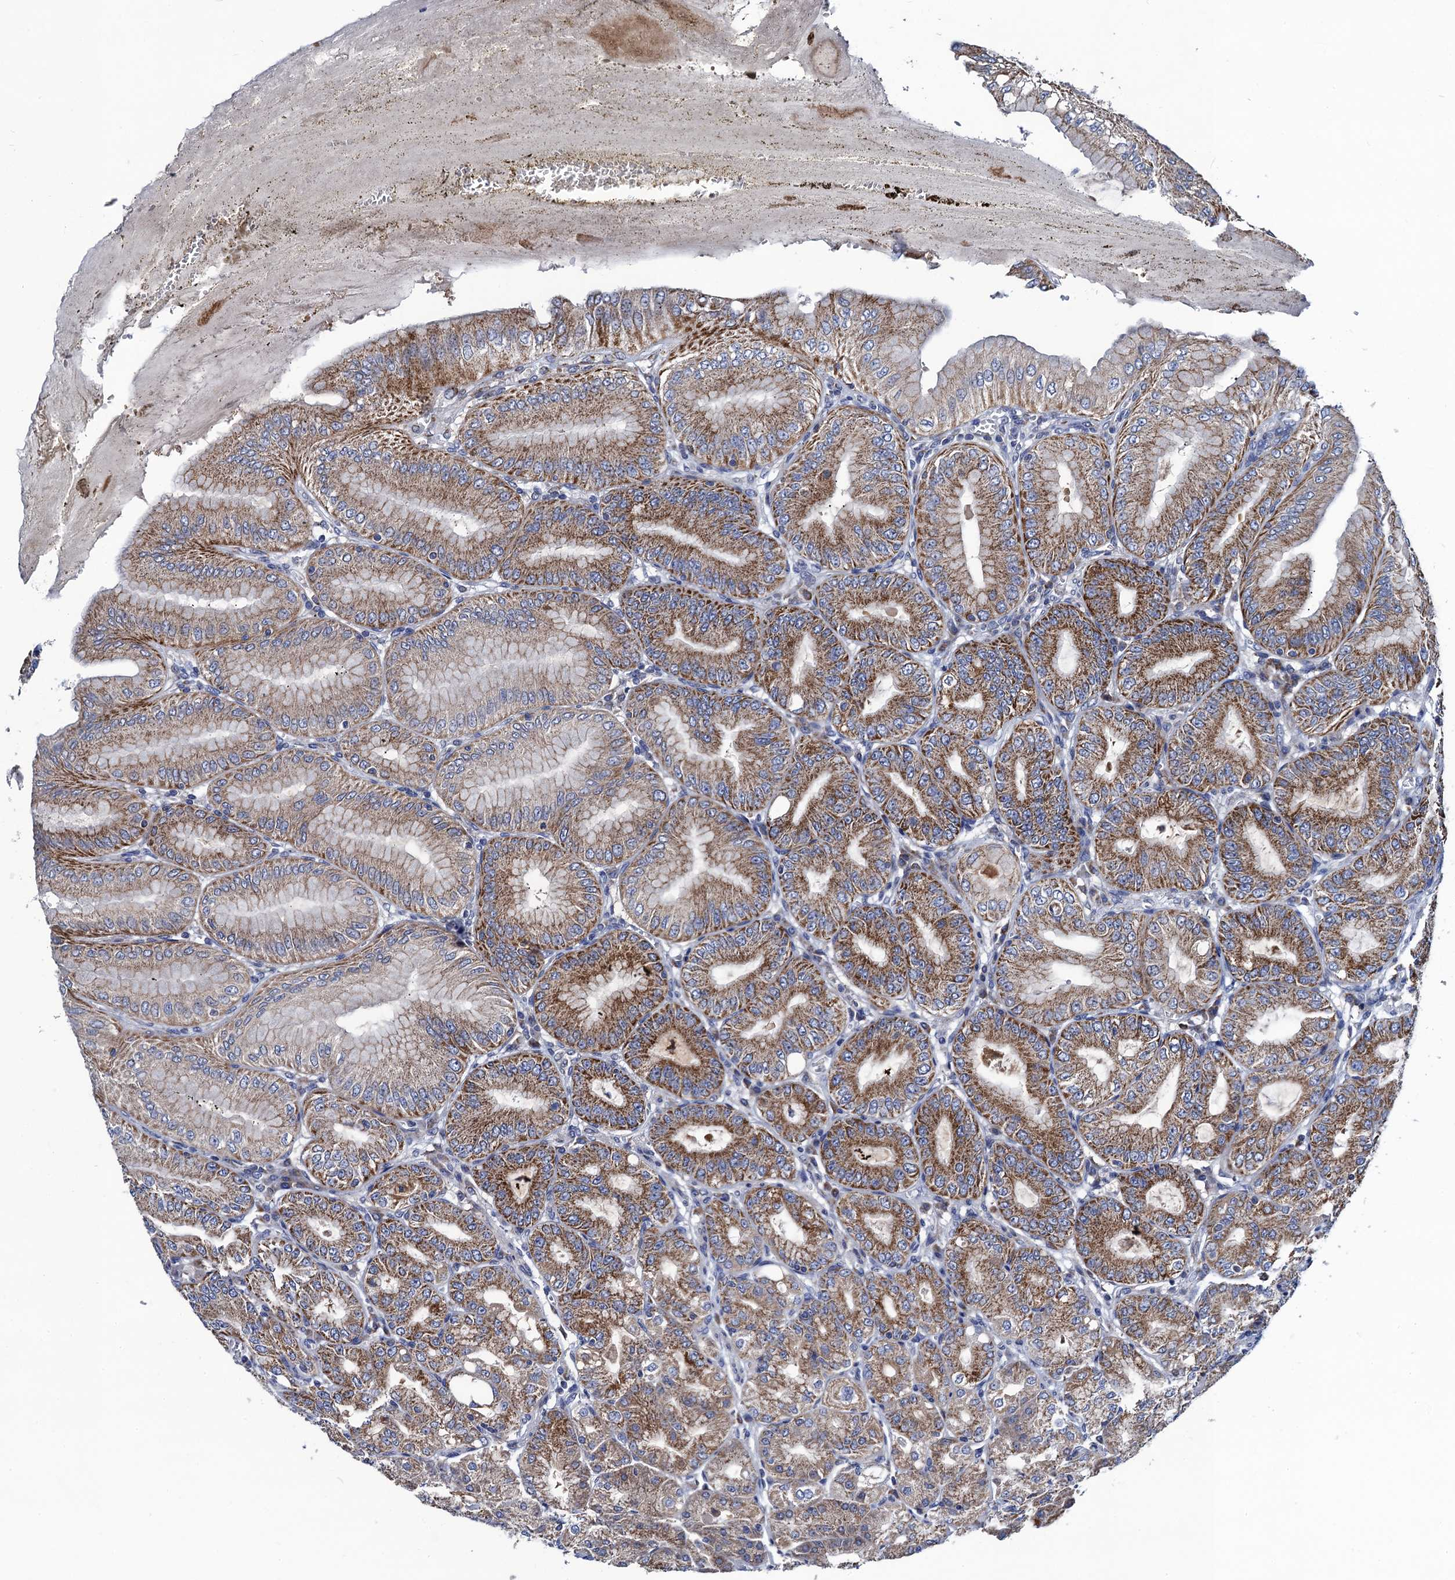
{"staining": {"intensity": "moderate", "quantity": ">75%", "location": "cytoplasmic/membranous"}, "tissue": "stomach", "cell_type": "Glandular cells", "image_type": "normal", "snomed": [{"axis": "morphology", "description": "Normal tissue, NOS"}, {"axis": "topography", "description": "Stomach, lower"}], "caption": "Approximately >75% of glandular cells in unremarkable human stomach show moderate cytoplasmic/membranous protein staining as visualized by brown immunohistochemical staining.", "gene": "PTCD3", "patient": {"sex": "male", "age": 71}}